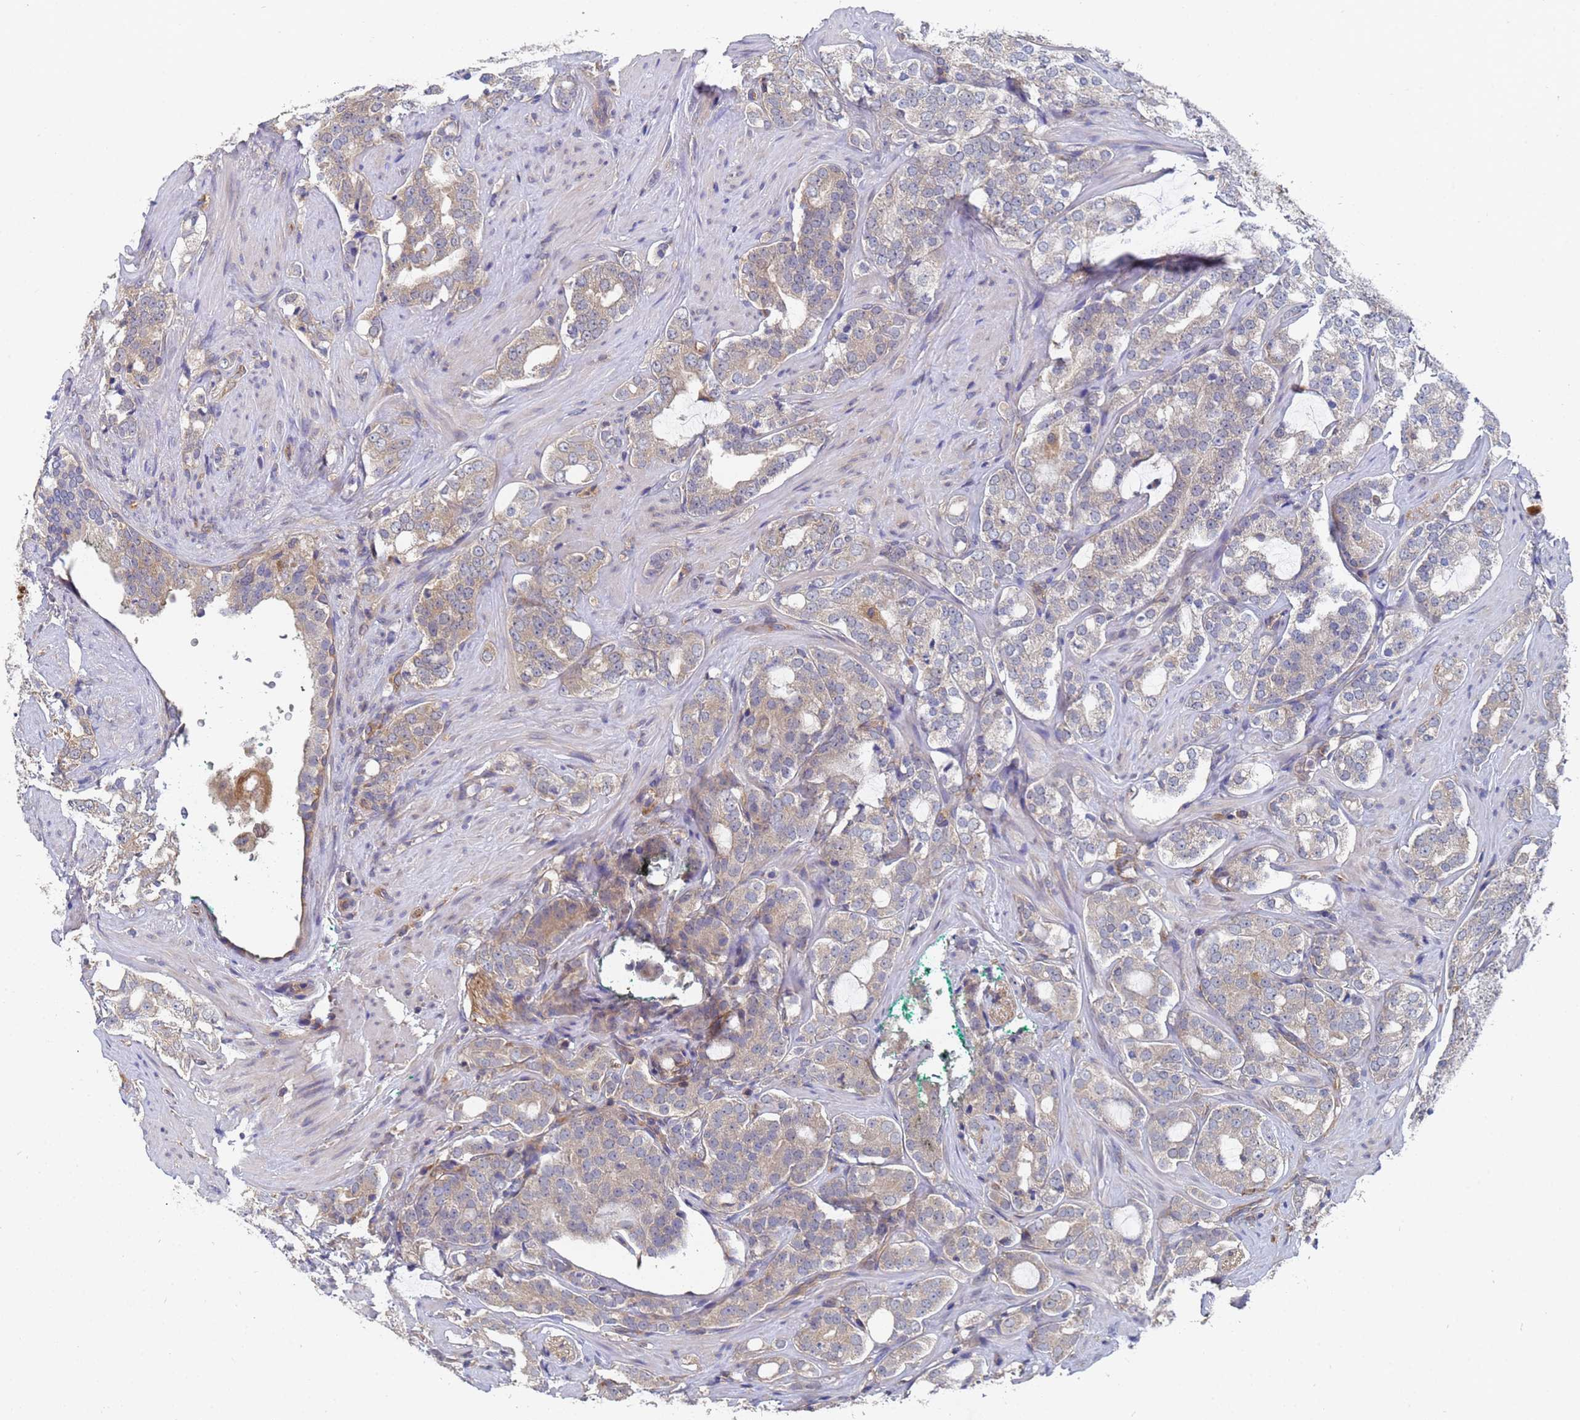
{"staining": {"intensity": "weak", "quantity": "25%-75%", "location": "cytoplasmic/membranous"}, "tissue": "prostate cancer", "cell_type": "Tumor cells", "image_type": "cancer", "snomed": [{"axis": "morphology", "description": "Adenocarcinoma, High grade"}, {"axis": "topography", "description": "Prostate"}], "caption": "A low amount of weak cytoplasmic/membranous expression is seen in about 25%-75% of tumor cells in prostate cancer tissue. Immunohistochemistry stains the protein in brown and the nuclei are stained blue.", "gene": "ALS2CL", "patient": {"sex": "male", "age": 64}}